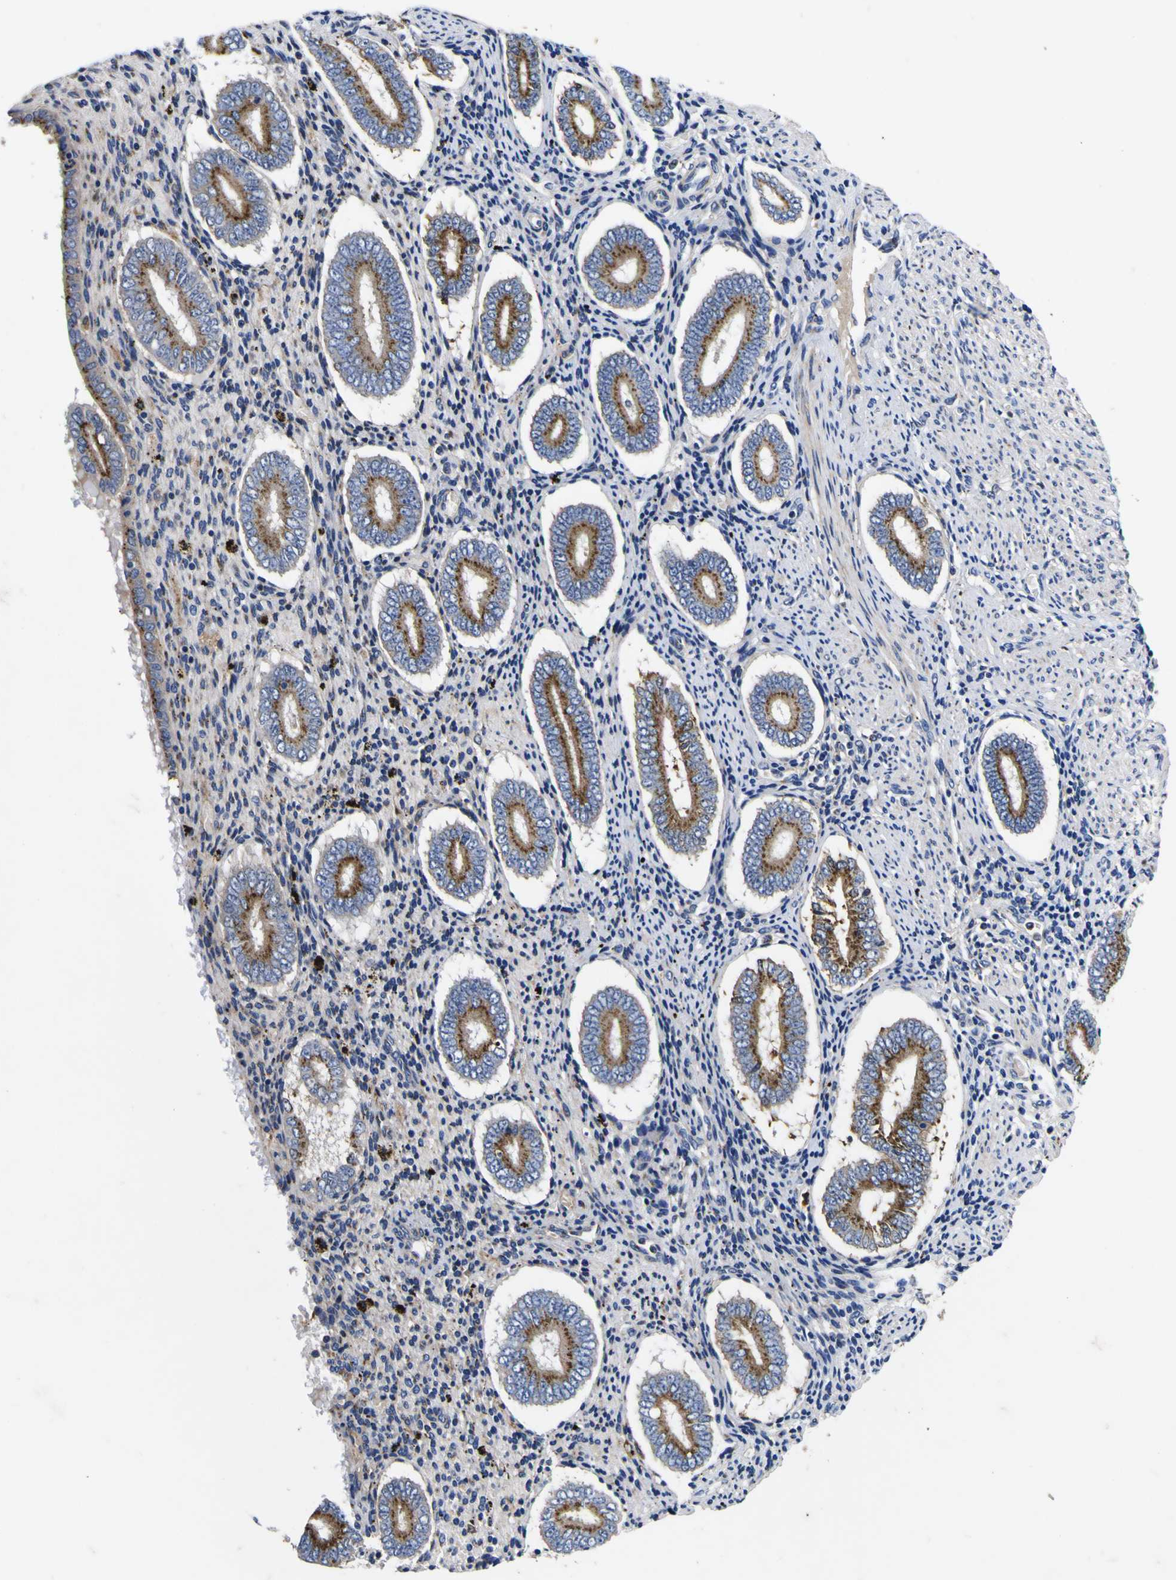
{"staining": {"intensity": "negative", "quantity": "none", "location": "none"}, "tissue": "endometrium", "cell_type": "Cells in endometrial stroma", "image_type": "normal", "snomed": [{"axis": "morphology", "description": "Normal tissue, NOS"}, {"axis": "topography", "description": "Endometrium"}], "caption": "This is an IHC image of normal human endometrium. There is no staining in cells in endometrial stroma.", "gene": "COA1", "patient": {"sex": "female", "age": 32}}